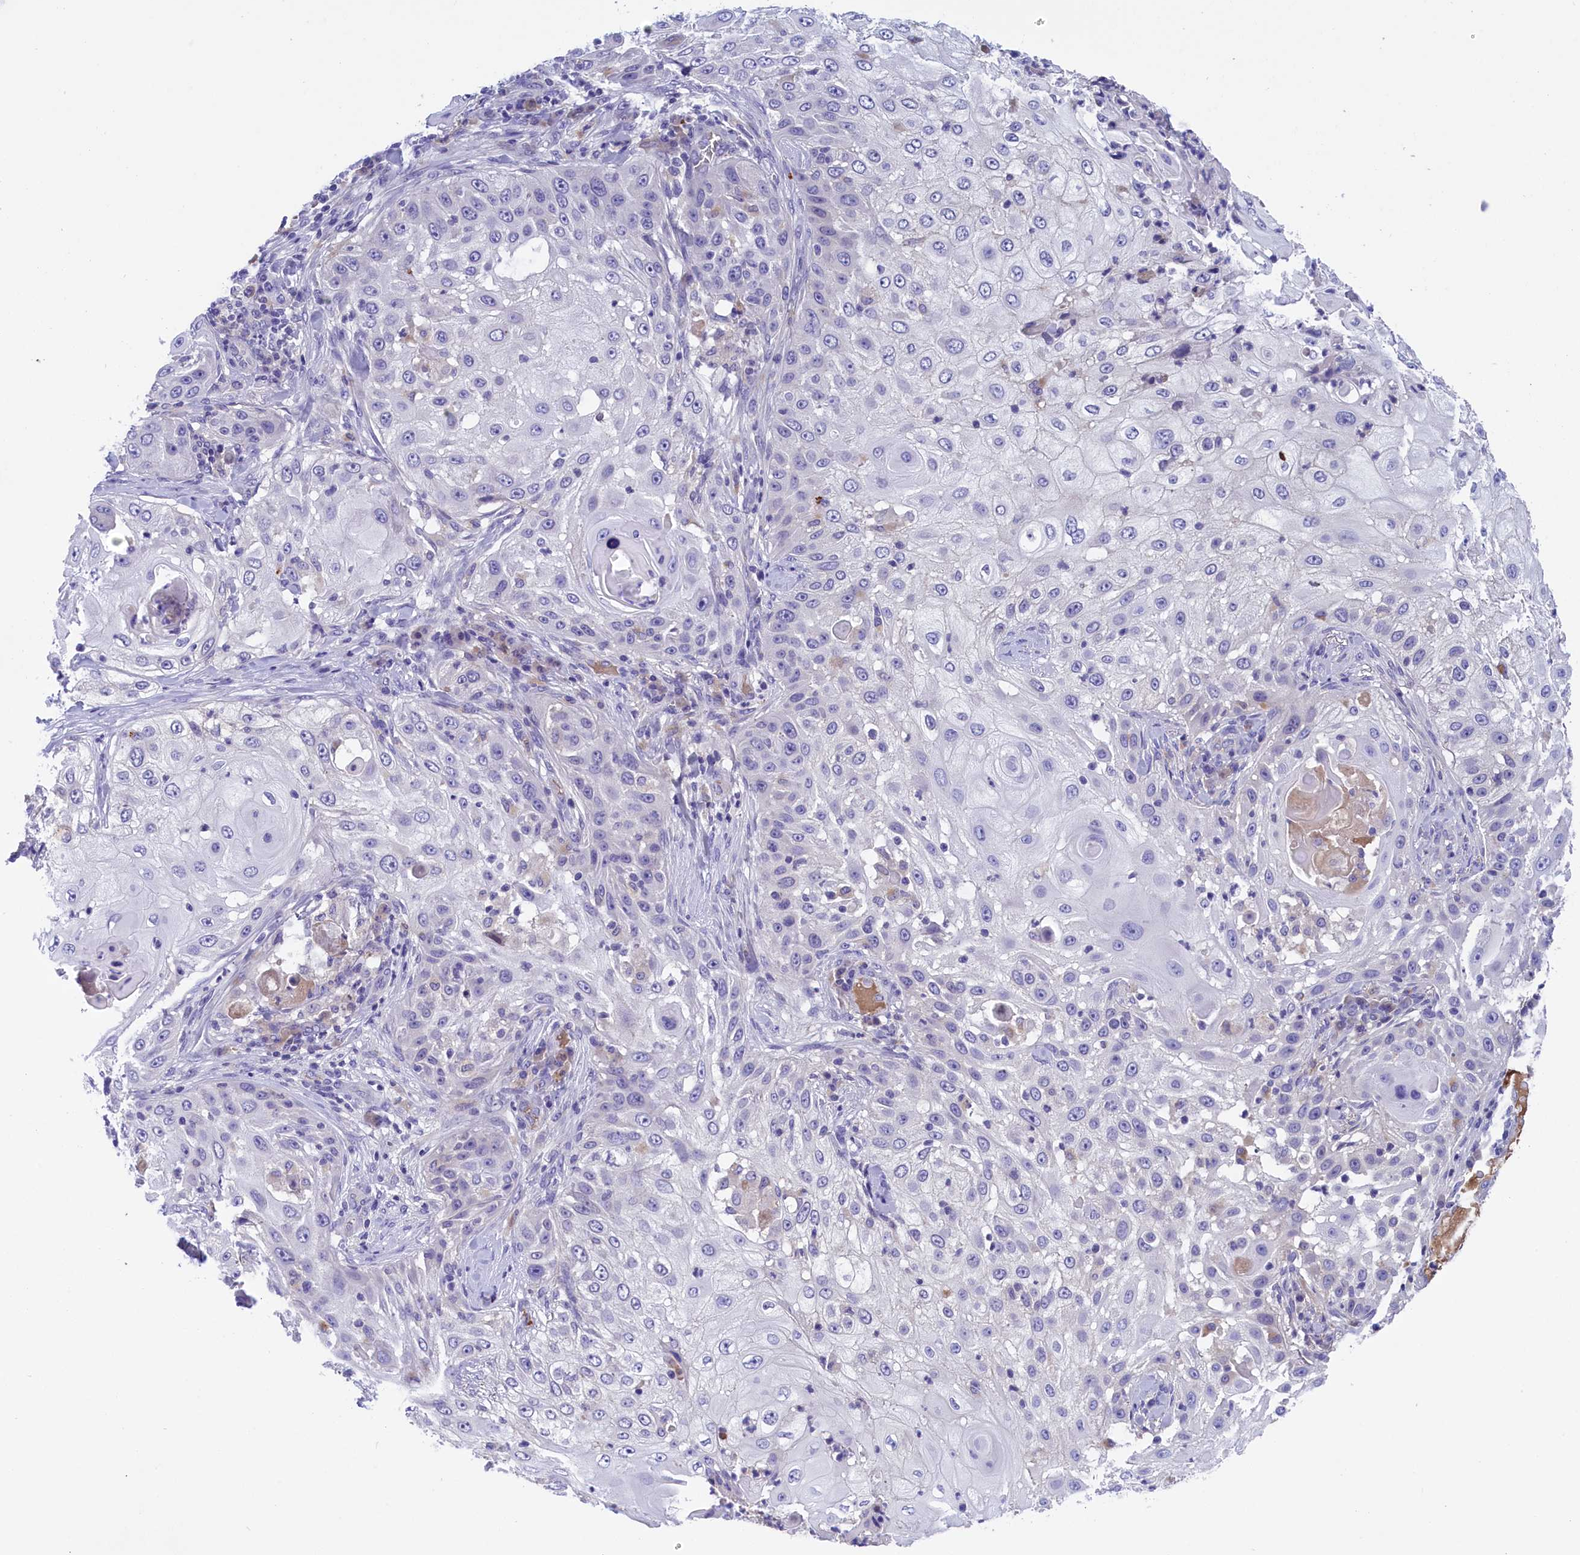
{"staining": {"intensity": "negative", "quantity": "none", "location": "none"}, "tissue": "skin cancer", "cell_type": "Tumor cells", "image_type": "cancer", "snomed": [{"axis": "morphology", "description": "Squamous cell carcinoma, NOS"}, {"axis": "topography", "description": "Skin"}], "caption": "Immunohistochemistry (IHC) image of neoplastic tissue: skin squamous cell carcinoma stained with DAB displays no significant protein expression in tumor cells.", "gene": "STYX", "patient": {"sex": "female", "age": 44}}